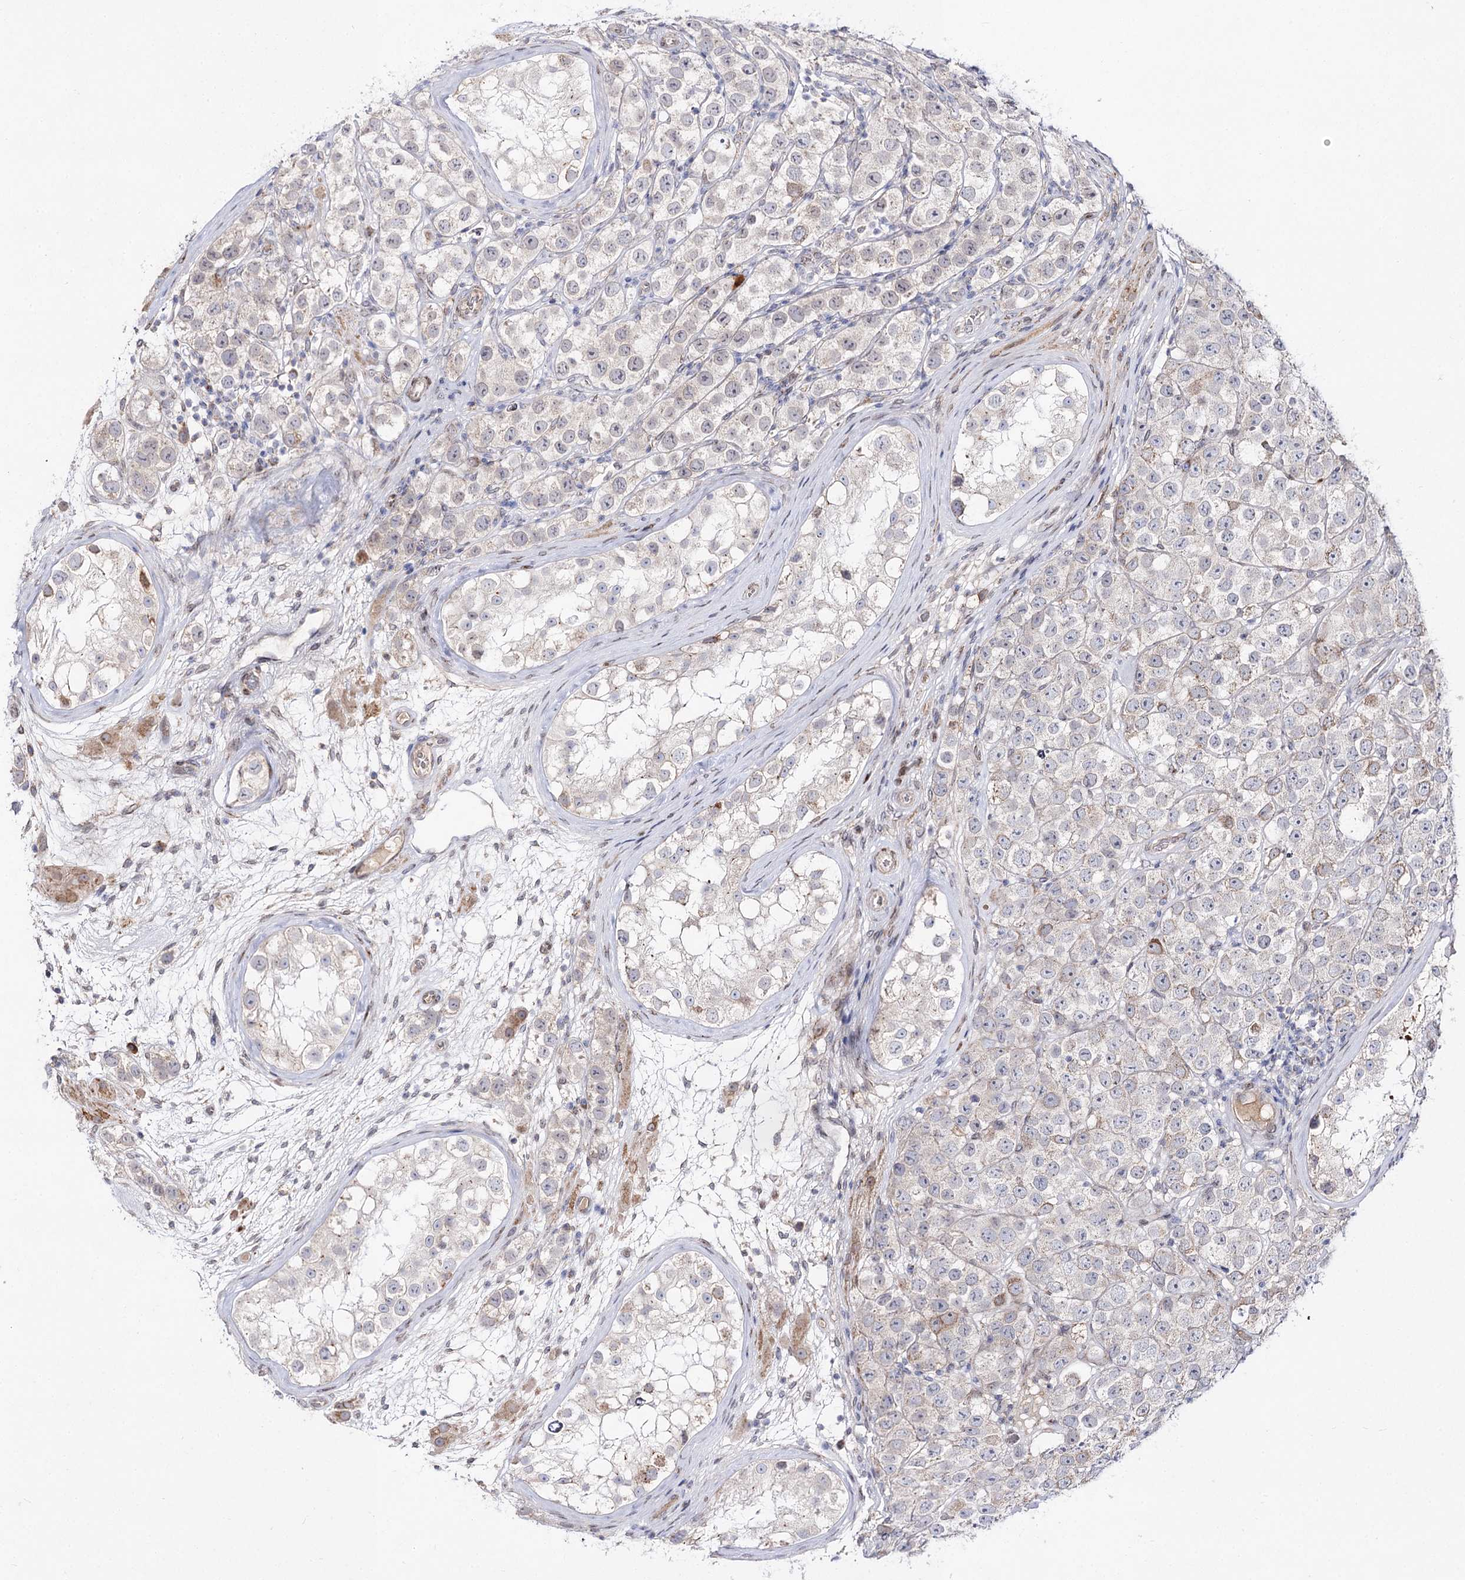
{"staining": {"intensity": "weak", "quantity": "<25%", "location": "cytoplasmic/membranous"}, "tissue": "testis cancer", "cell_type": "Tumor cells", "image_type": "cancer", "snomed": [{"axis": "morphology", "description": "Seminoma, NOS"}, {"axis": "topography", "description": "Testis"}], "caption": "A photomicrograph of testis seminoma stained for a protein reveals no brown staining in tumor cells. (DAB IHC with hematoxylin counter stain).", "gene": "C11orf80", "patient": {"sex": "male", "age": 28}}